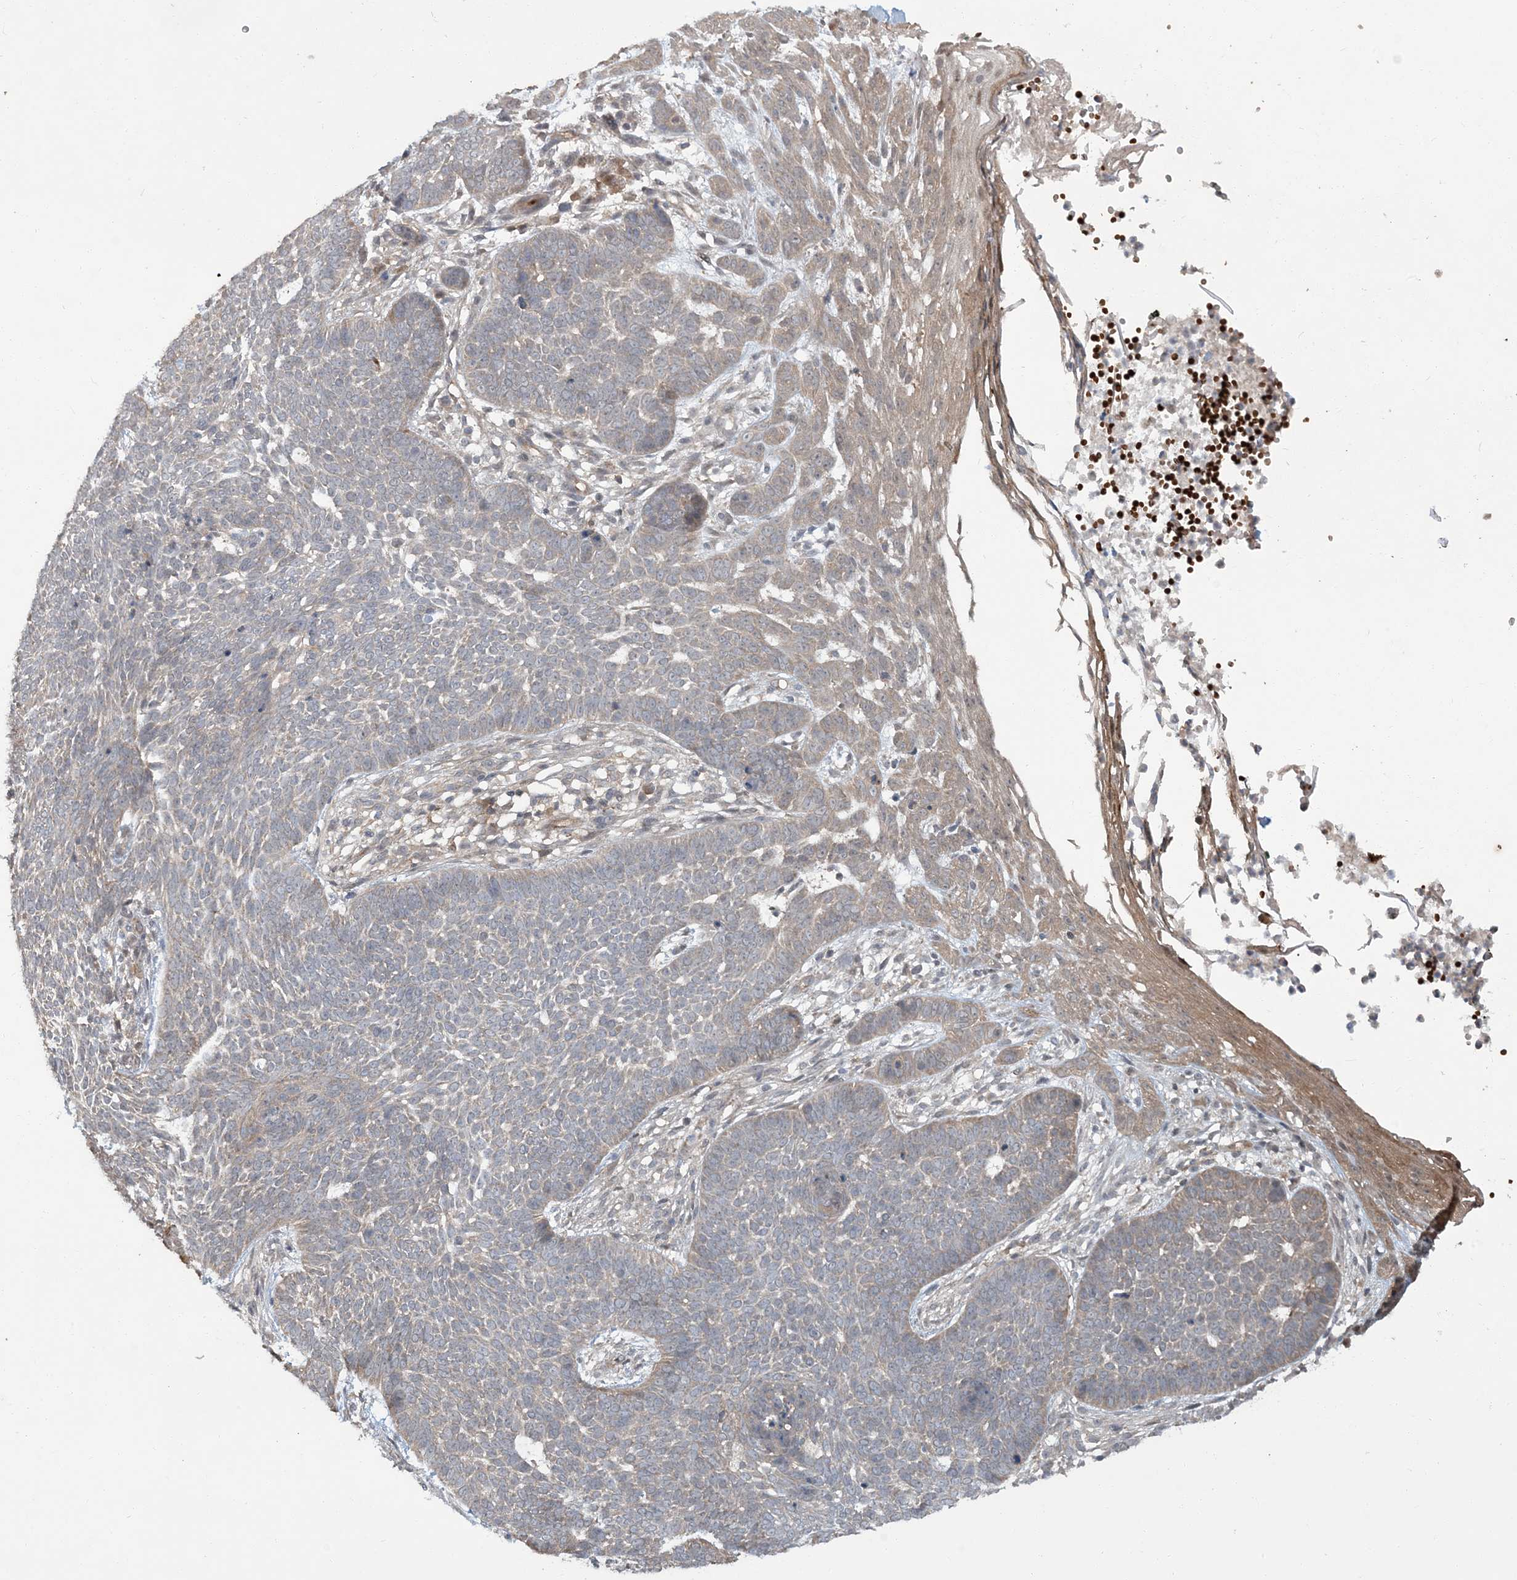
{"staining": {"intensity": "weak", "quantity": "<25%", "location": "cytoplasmic/membranous"}, "tissue": "skin cancer", "cell_type": "Tumor cells", "image_type": "cancer", "snomed": [{"axis": "morphology", "description": "Normal tissue, NOS"}, {"axis": "morphology", "description": "Basal cell carcinoma"}, {"axis": "topography", "description": "Skin"}], "caption": "Micrograph shows no significant protein expression in tumor cells of skin basal cell carcinoma. (DAB immunohistochemistry with hematoxylin counter stain).", "gene": "ERI2", "patient": {"sex": "male", "age": 64}}